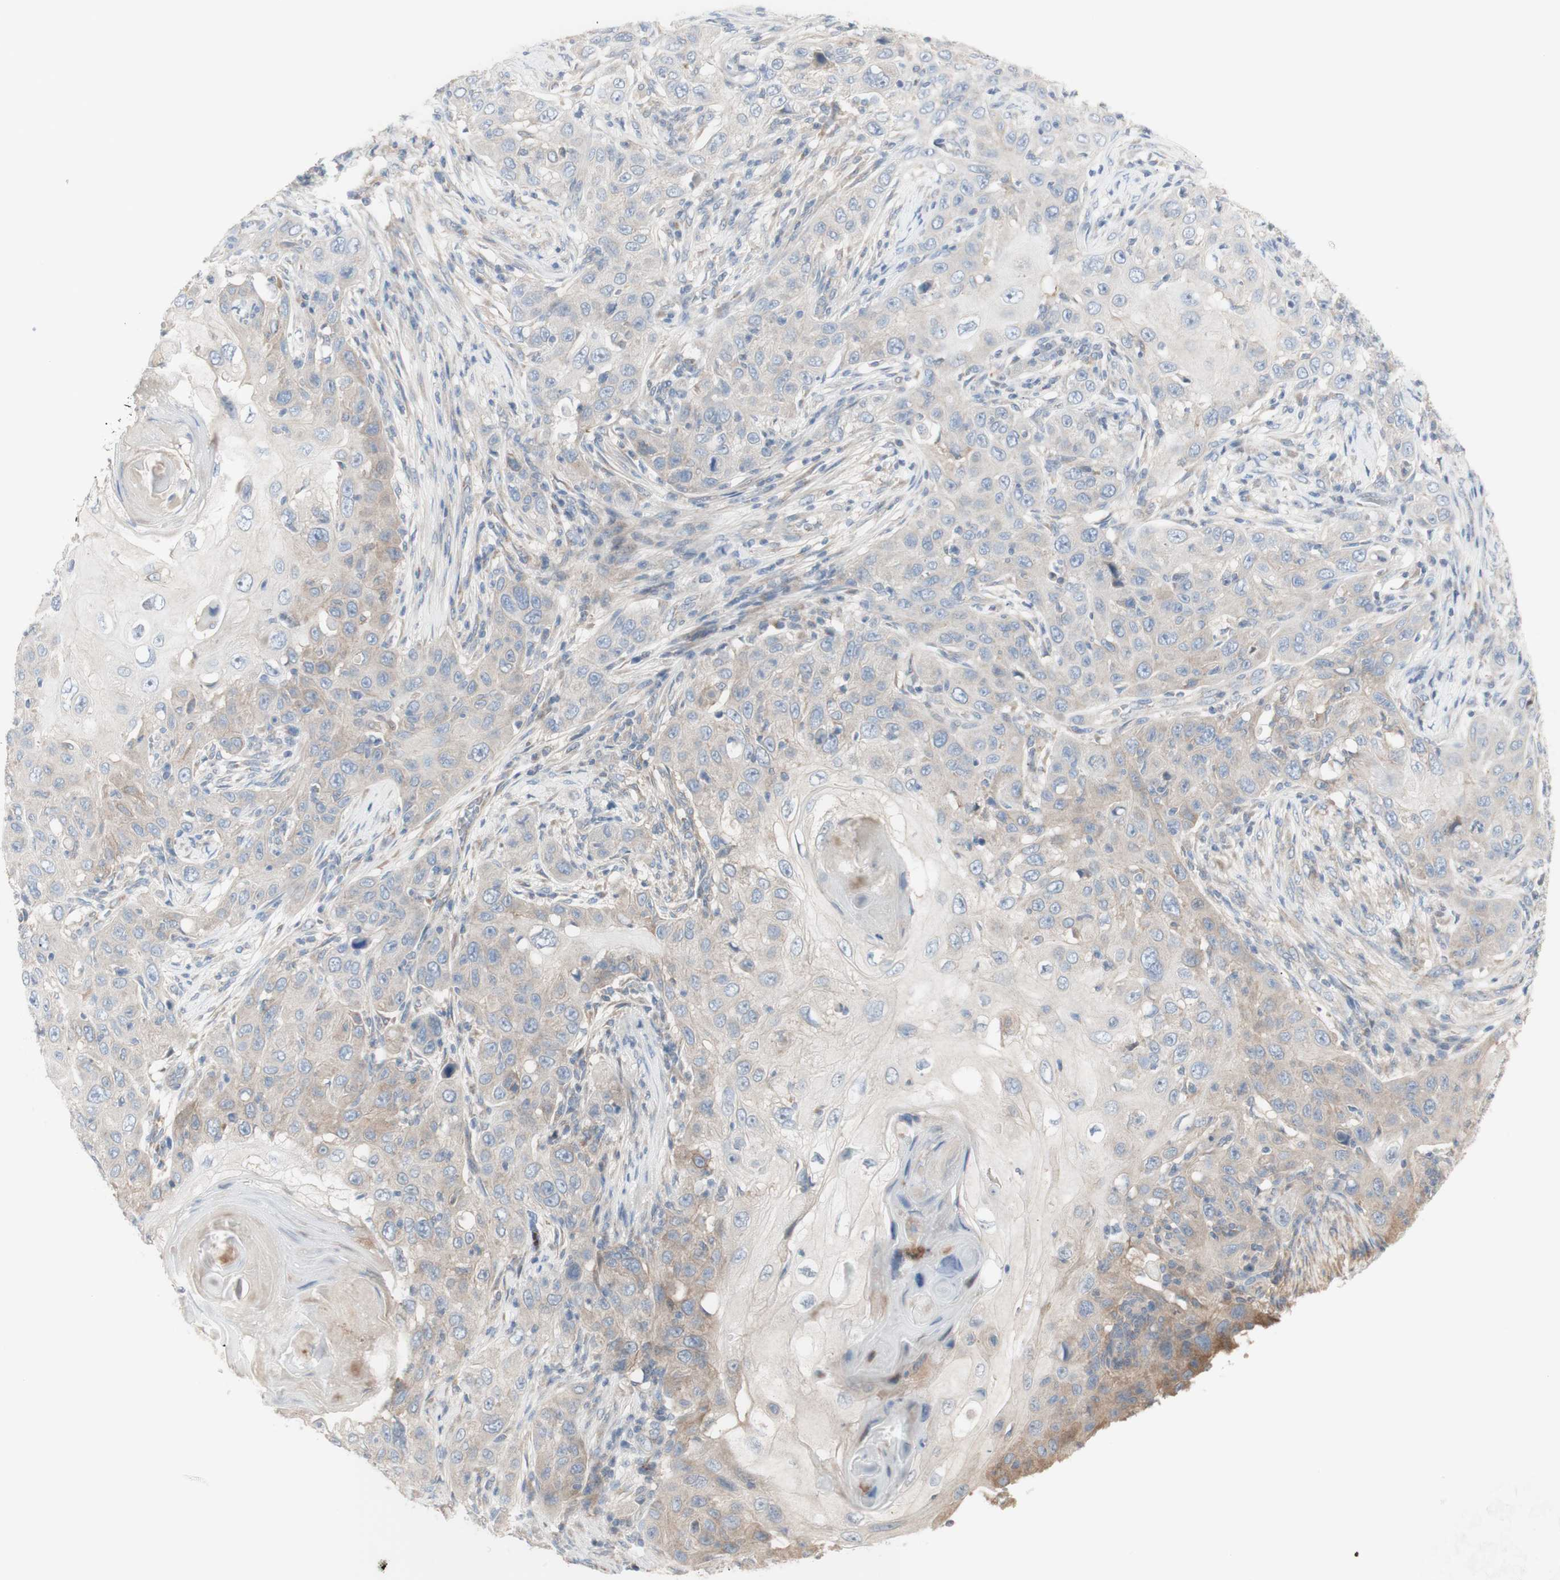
{"staining": {"intensity": "weak", "quantity": "<25%", "location": "cytoplasmic/membranous"}, "tissue": "skin cancer", "cell_type": "Tumor cells", "image_type": "cancer", "snomed": [{"axis": "morphology", "description": "Squamous cell carcinoma, NOS"}, {"axis": "topography", "description": "Skin"}], "caption": "IHC image of neoplastic tissue: squamous cell carcinoma (skin) stained with DAB demonstrates no significant protein expression in tumor cells. (DAB (3,3'-diaminobenzidine) IHC visualized using brightfield microscopy, high magnification).", "gene": "C3orf52", "patient": {"sex": "female", "age": 88}}